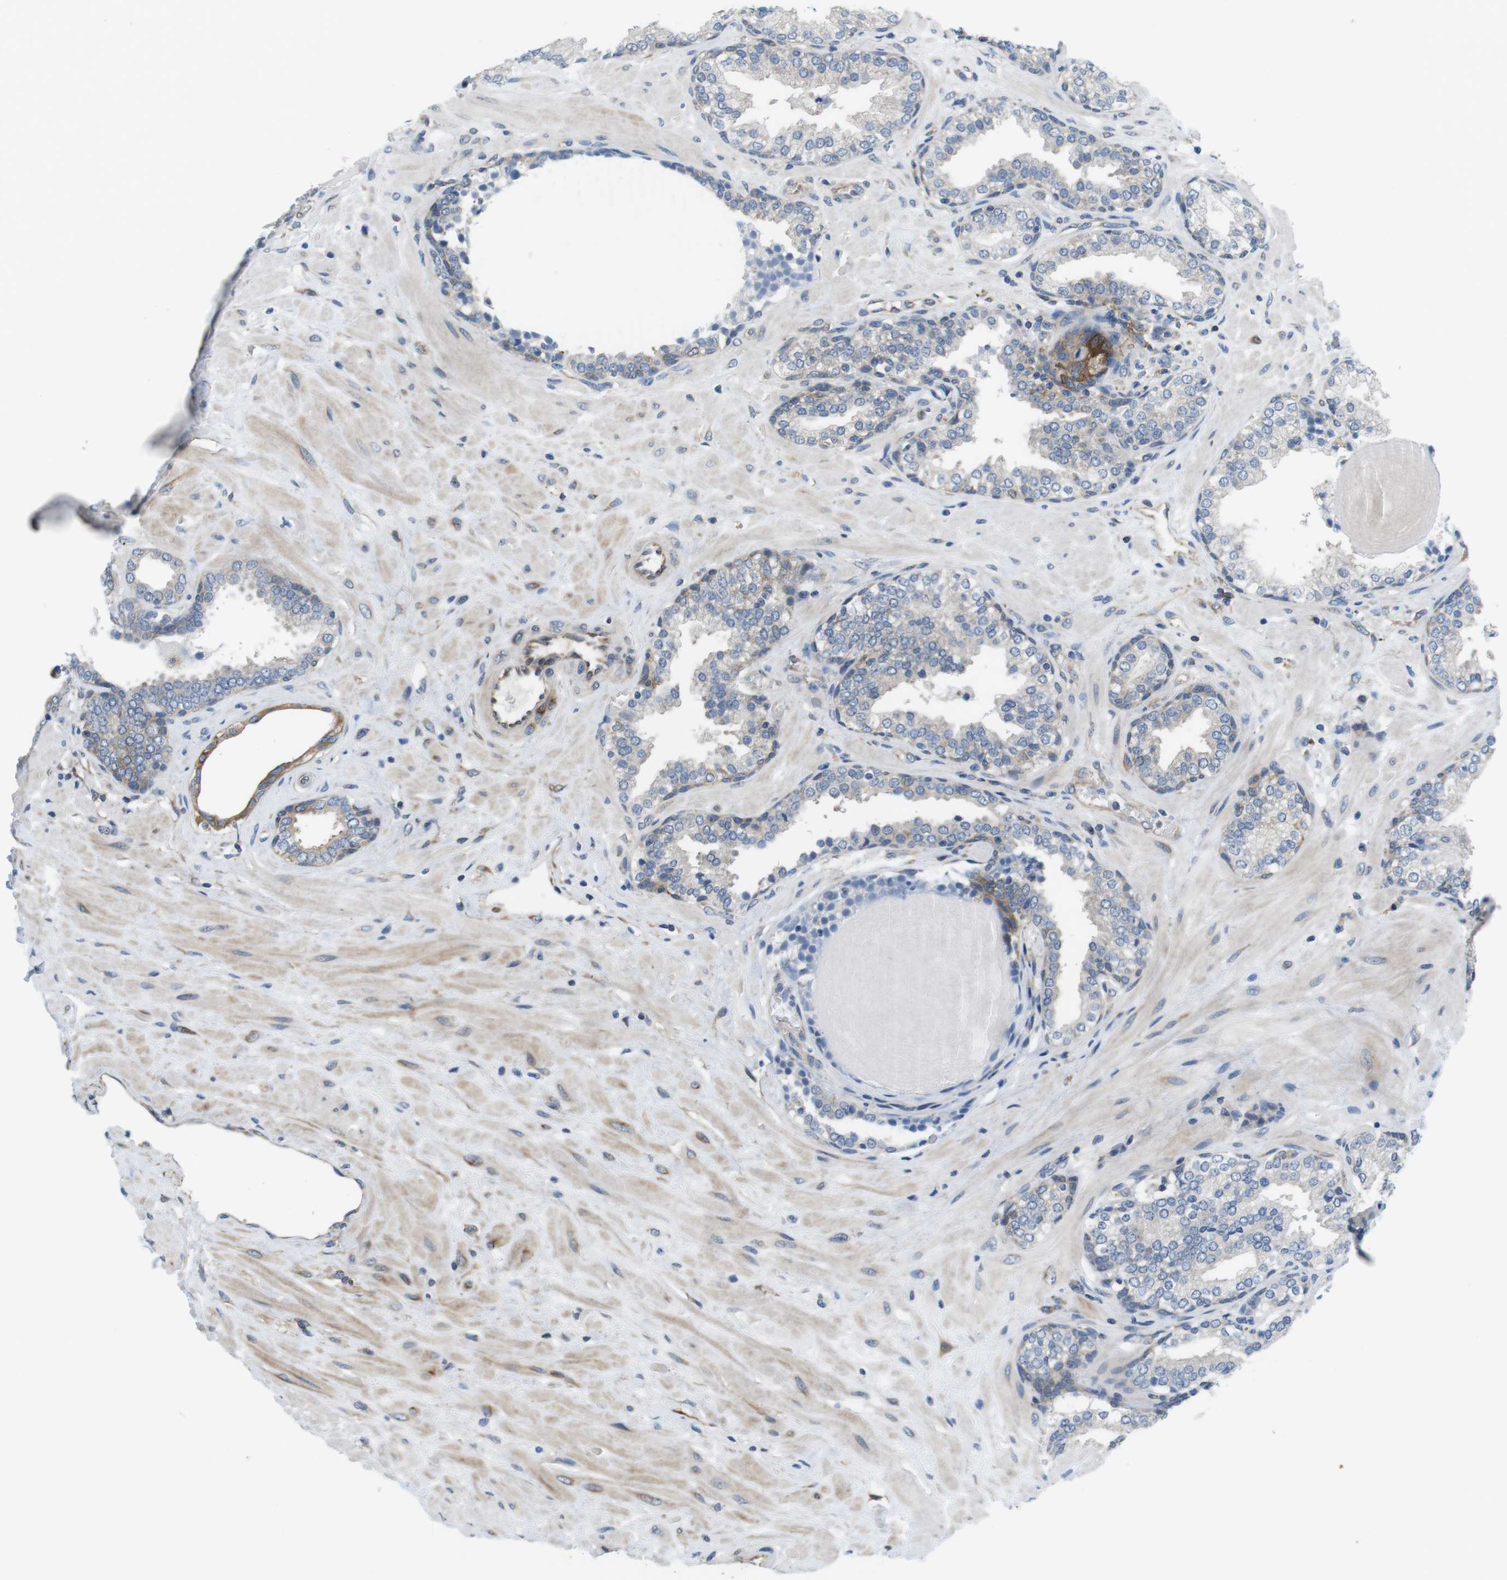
{"staining": {"intensity": "weak", "quantity": "<25%", "location": "cytoplasmic/membranous"}, "tissue": "prostate", "cell_type": "Glandular cells", "image_type": "normal", "snomed": [{"axis": "morphology", "description": "Normal tissue, NOS"}, {"axis": "topography", "description": "Prostate"}], "caption": "IHC of benign human prostate shows no positivity in glandular cells.", "gene": "DCLK1", "patient": {"sex": "male", "age": 51}}